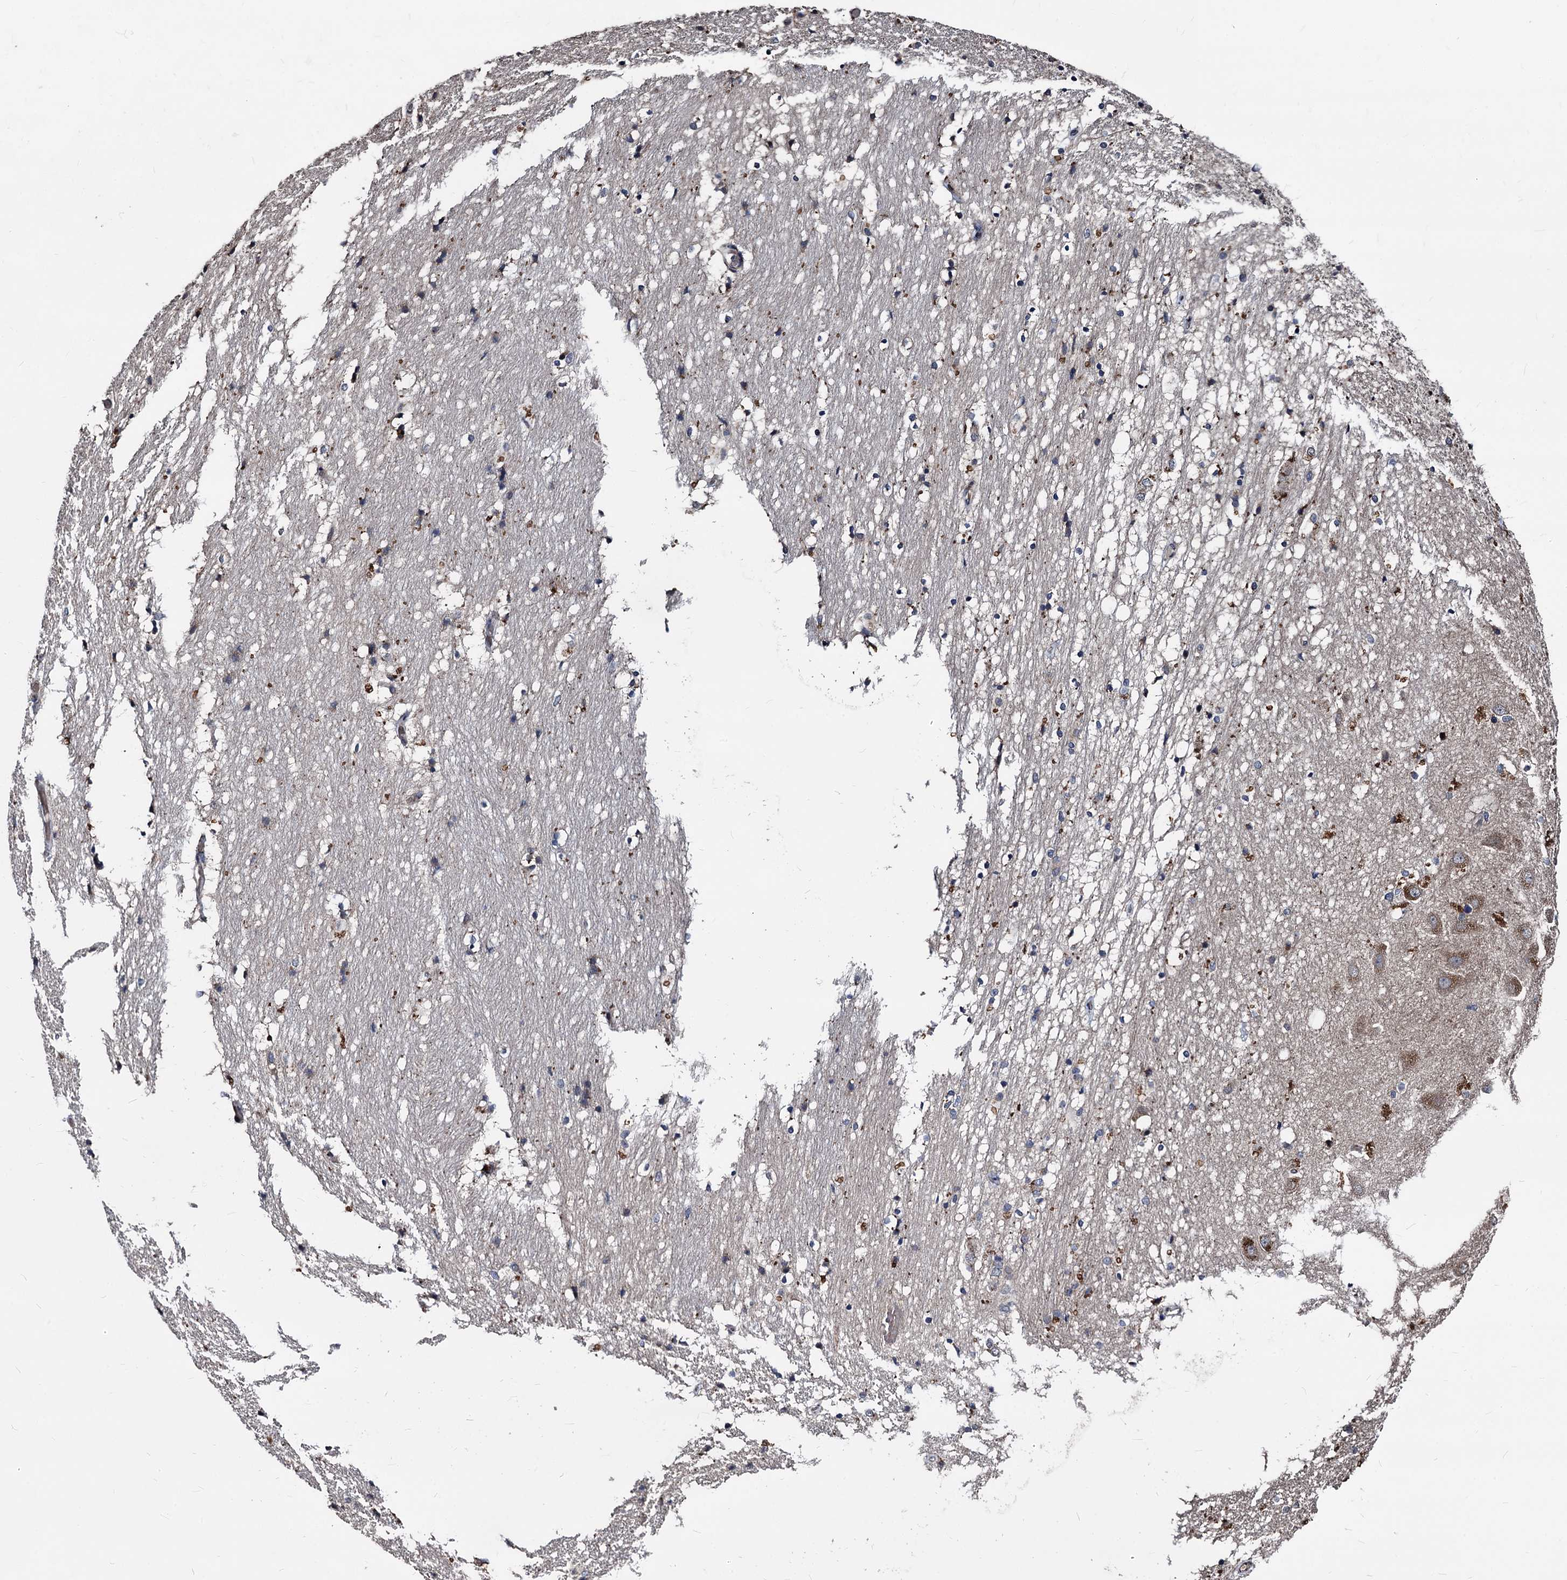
{"staining": {"intensity": "moderate", "quantity": "<25%", "location": "cytoplasmic/membranous"}, "tissue": "hippocampus", "cell_type": "Glial cells", "image_type": "normal", "snomed": [{"axis": "morphology", "description": "Normal tissue, NOS"}, {"axis": "topography", "description": "Hippocampus"}], "caption": "Hippocampus stained with DAB immunohistochemistry (IHC) exhibits low levels of moderate cytoplasmic/membranous positivity in approximately <25% of glial cells.", "gene": "SMAGP", "patient": {"sex": "female", "age": 52}}